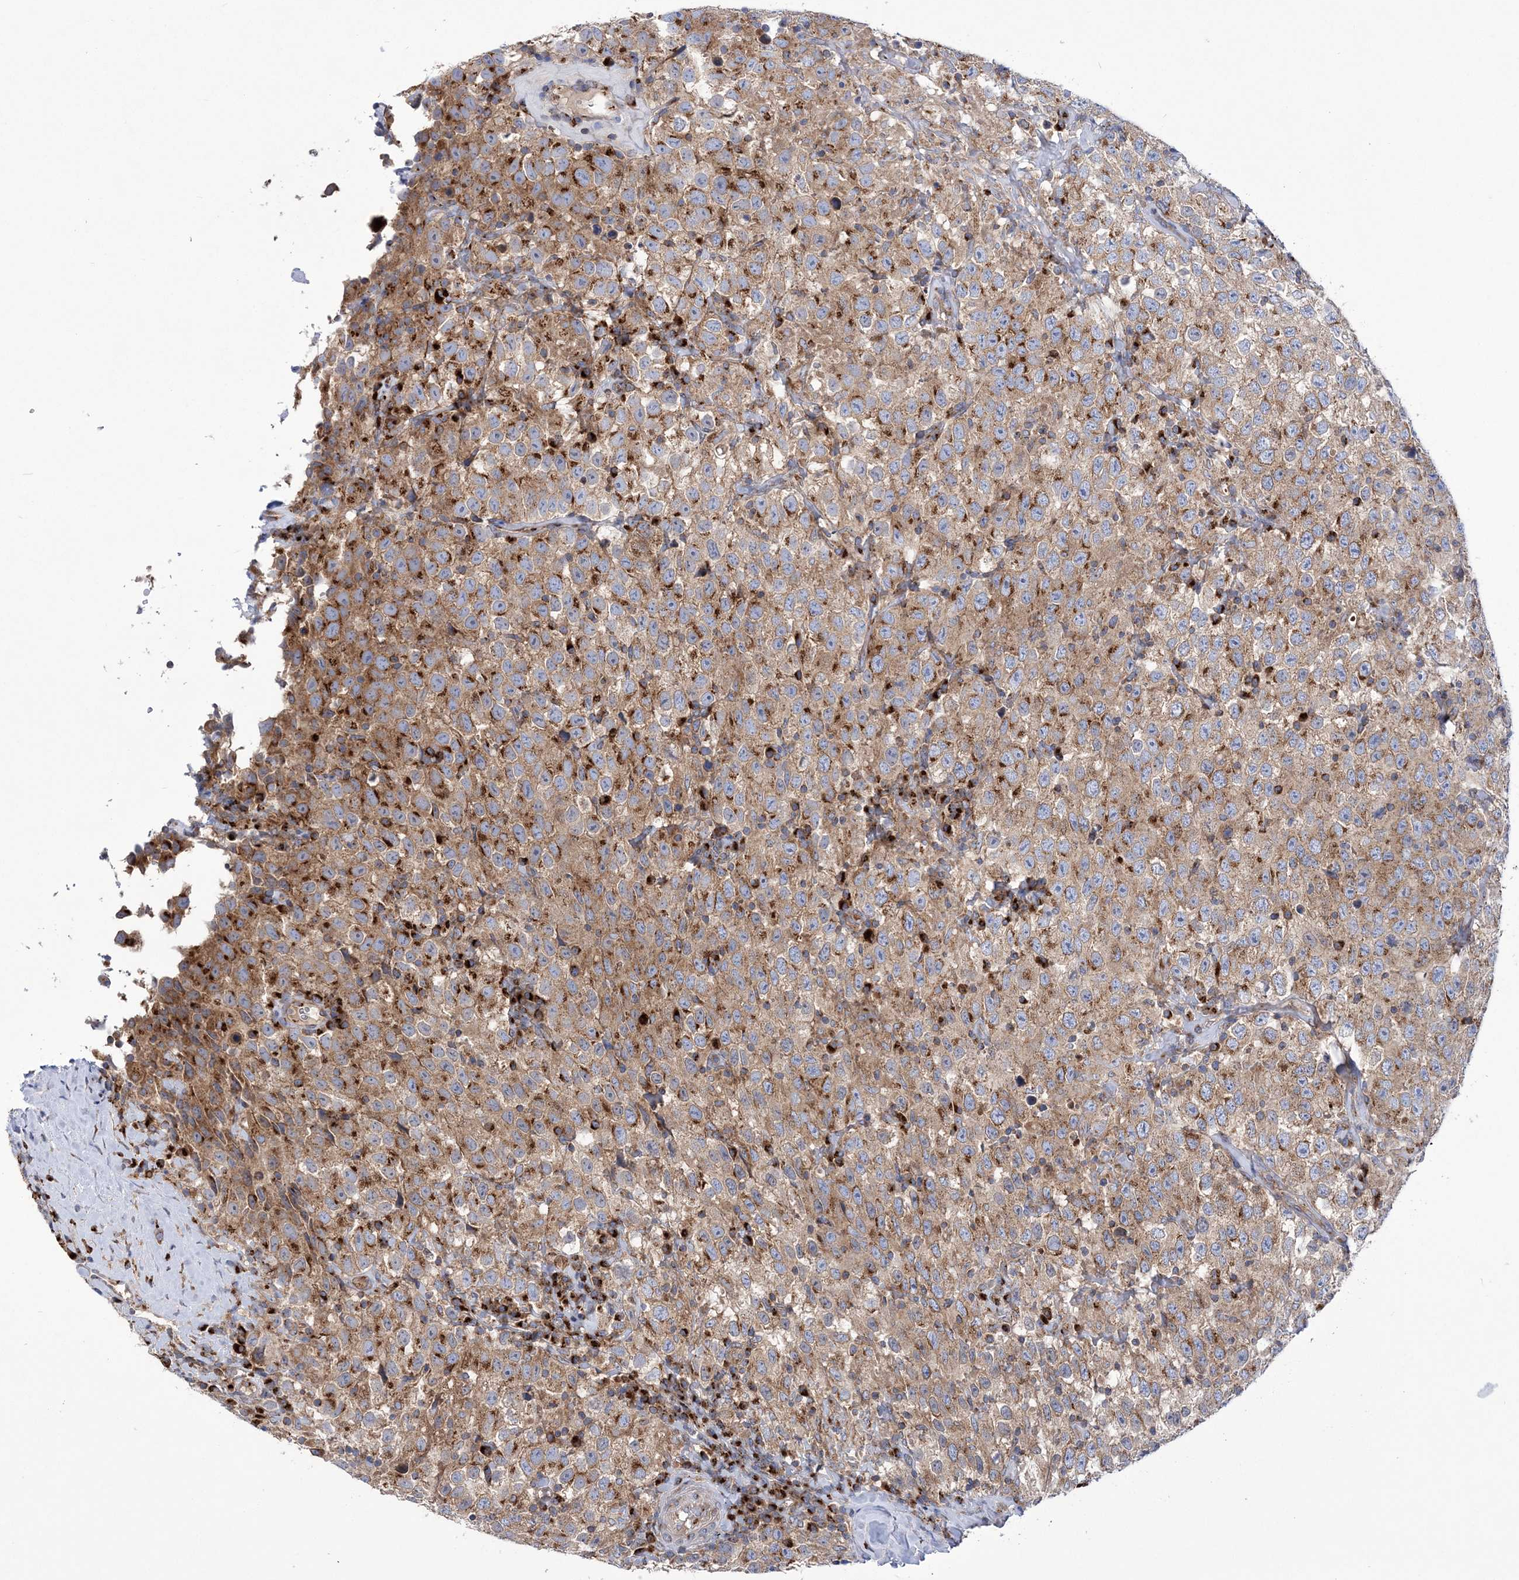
{"staining": {"intensity": "moderate", "quantity": ">75%", "location": "cytoplasmic/membranous"}, "tissue": "testis cancer", "cell_type": "Tumor cells", "image_type": "cancer", "snomed": [{"axis": "morphology", "description": "Seminoma, NOS"}, {"axis": "topography", "description": "Testis"}], "caption": "Seminoma (testis) stained with a protein marker shows moderate staining in tumor cells.", "gene": "COPB2", "patient": {"sex": "male", "age": 41}}